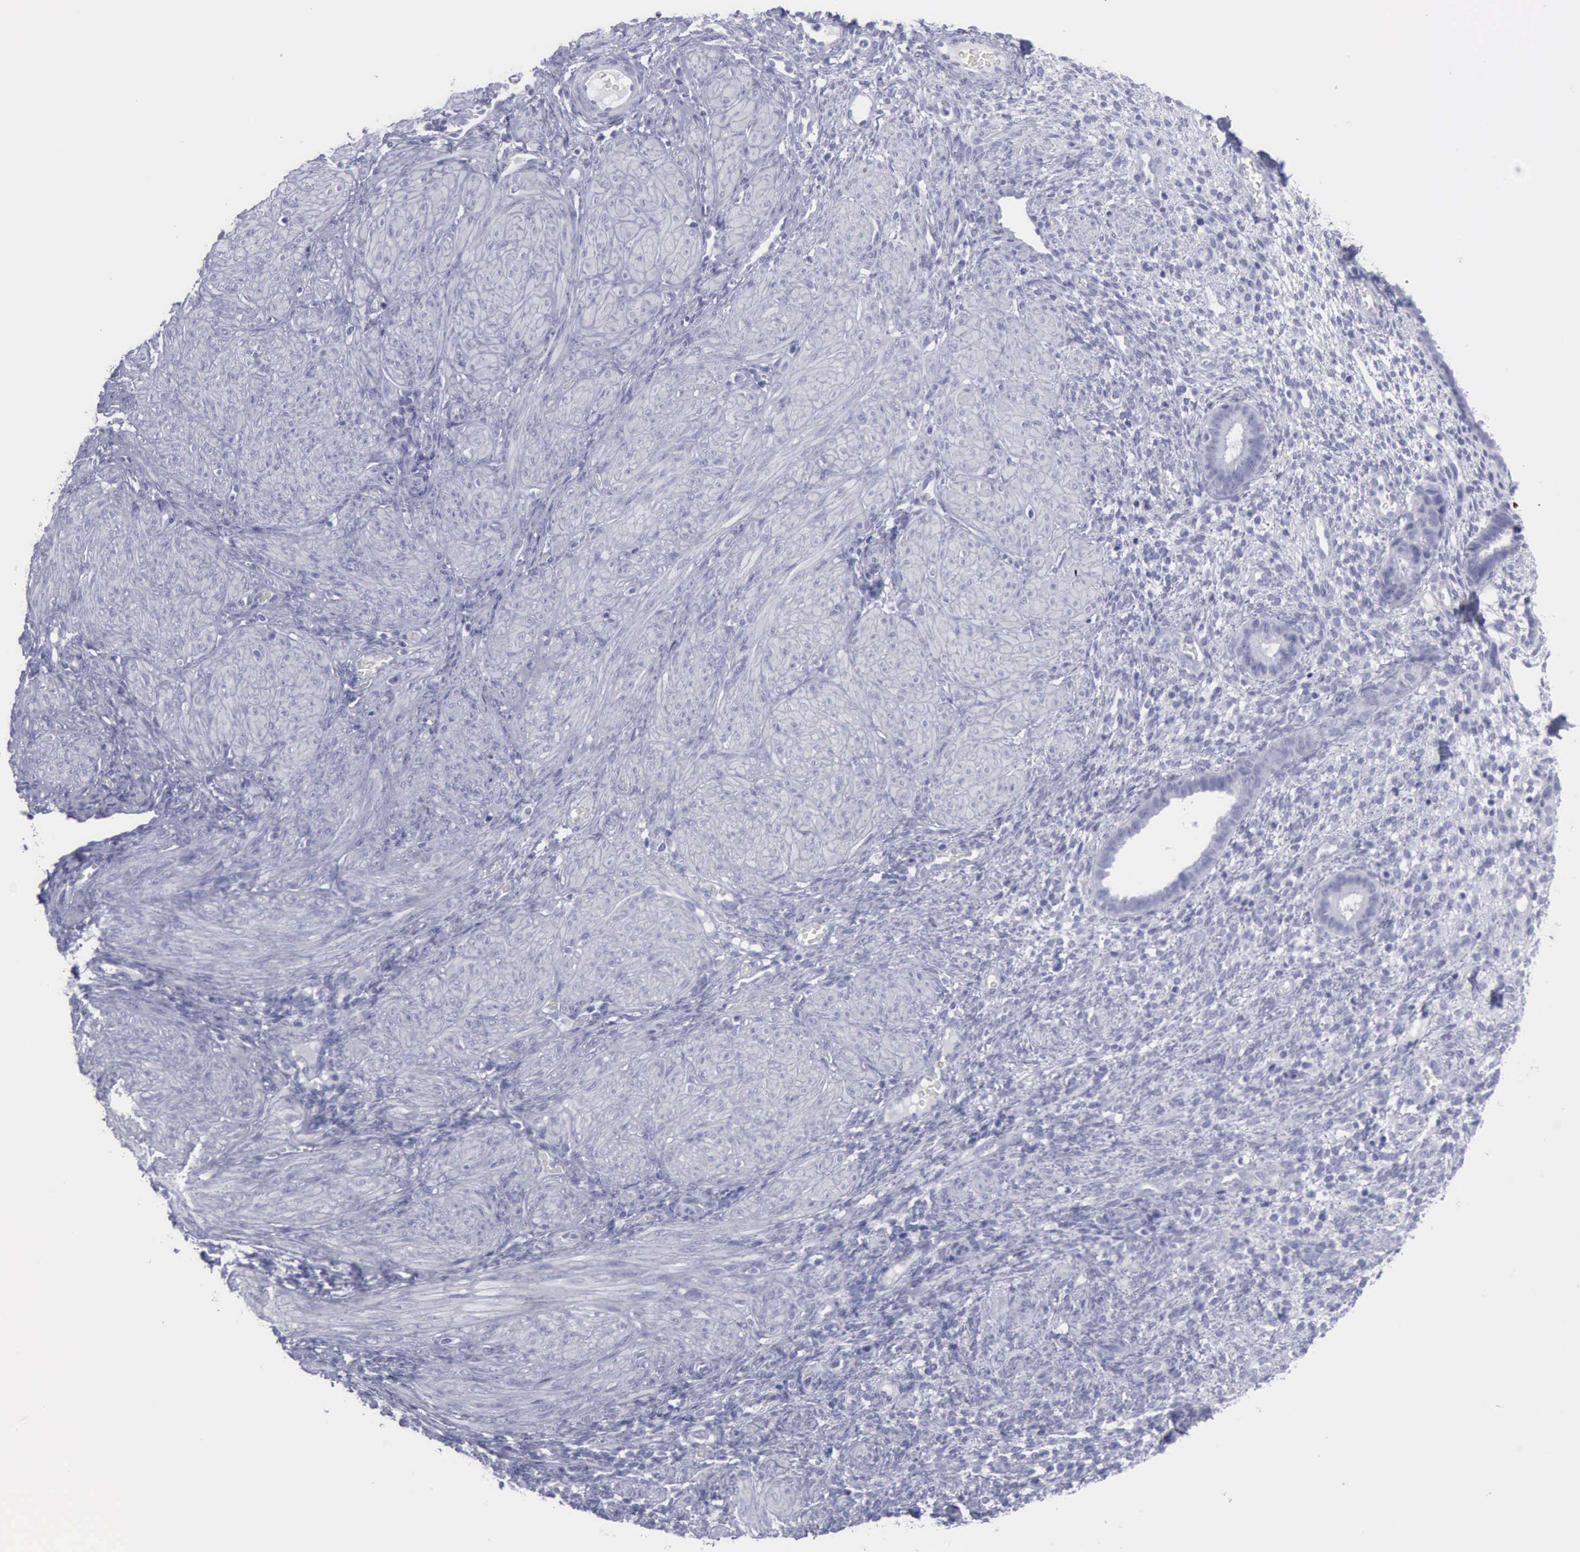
{"staining": {"intensity": "negative", "quantity": "none", "location": "none"}, "tissue": "endometrium", "cell_type": "Cells in endometrial stroma", "image_type": "normal", "snomed": [{"axis": "morphology", "description": "Normal tissue, NOS"}, {"axis": "topography", "description": "Endometrium"}], "caption": "Immunohistochemistry (IHC) of unremarkable human endometrium reveals no expression in cells in endometrial stroma.", "gene": "KRT13", "patient": {"sex": "female", "age": 72}}